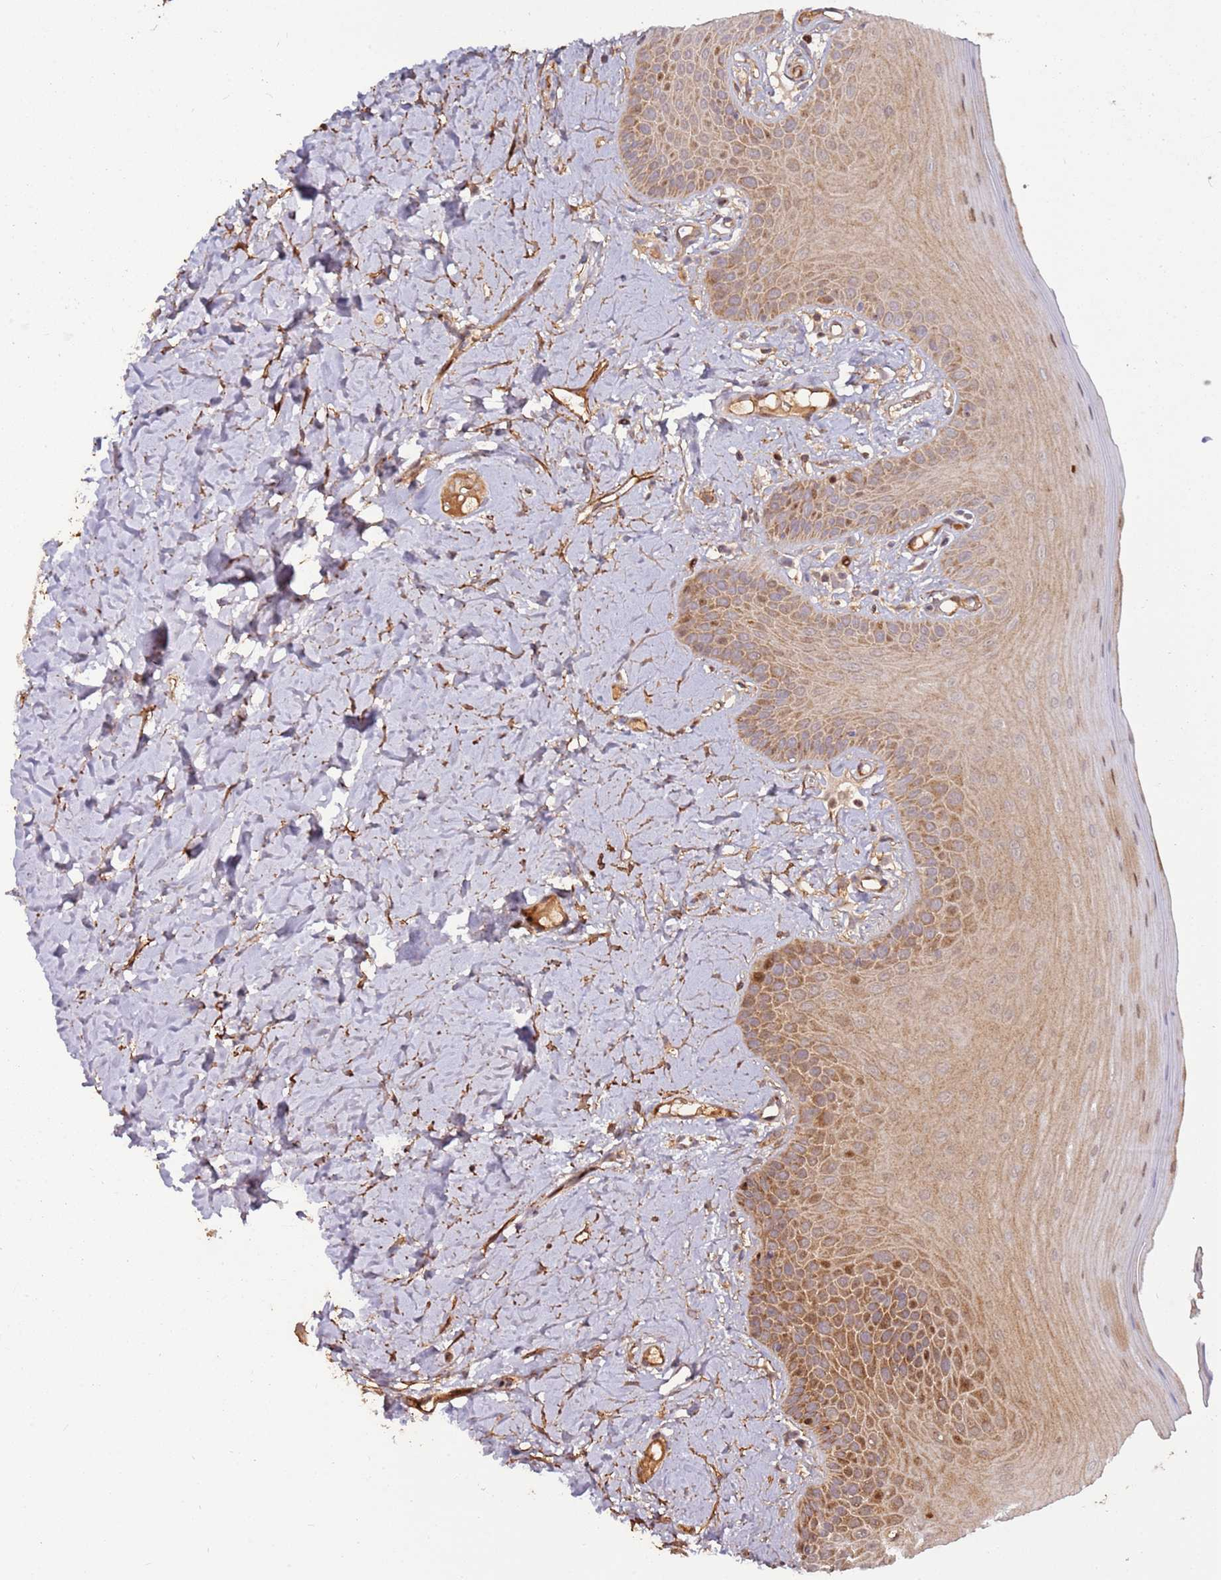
{"staining": {"intensity": "strong", "quantity": ">75%", "location": "cytoplasmic/membranous,nuclear"}, "tissue": "oral mucosa", "cell_type": "Squamous epithelial cells", "image_type": "normal", "snomed": [{"axis": "morphology", "description": "Normal tissue, NOS"}, {"axis": "topography", "description": "Oral tissue"}], "caption": "About >75% of squamous epithelial cells in unremarkable human oral mucosa reveal strong cytoplasmic/membranous,nuclear protein expression as visualized by brown immunohistochemical staining.", "gene": "RHBDL1", "patient": {"sex": "male", "age": 74}}